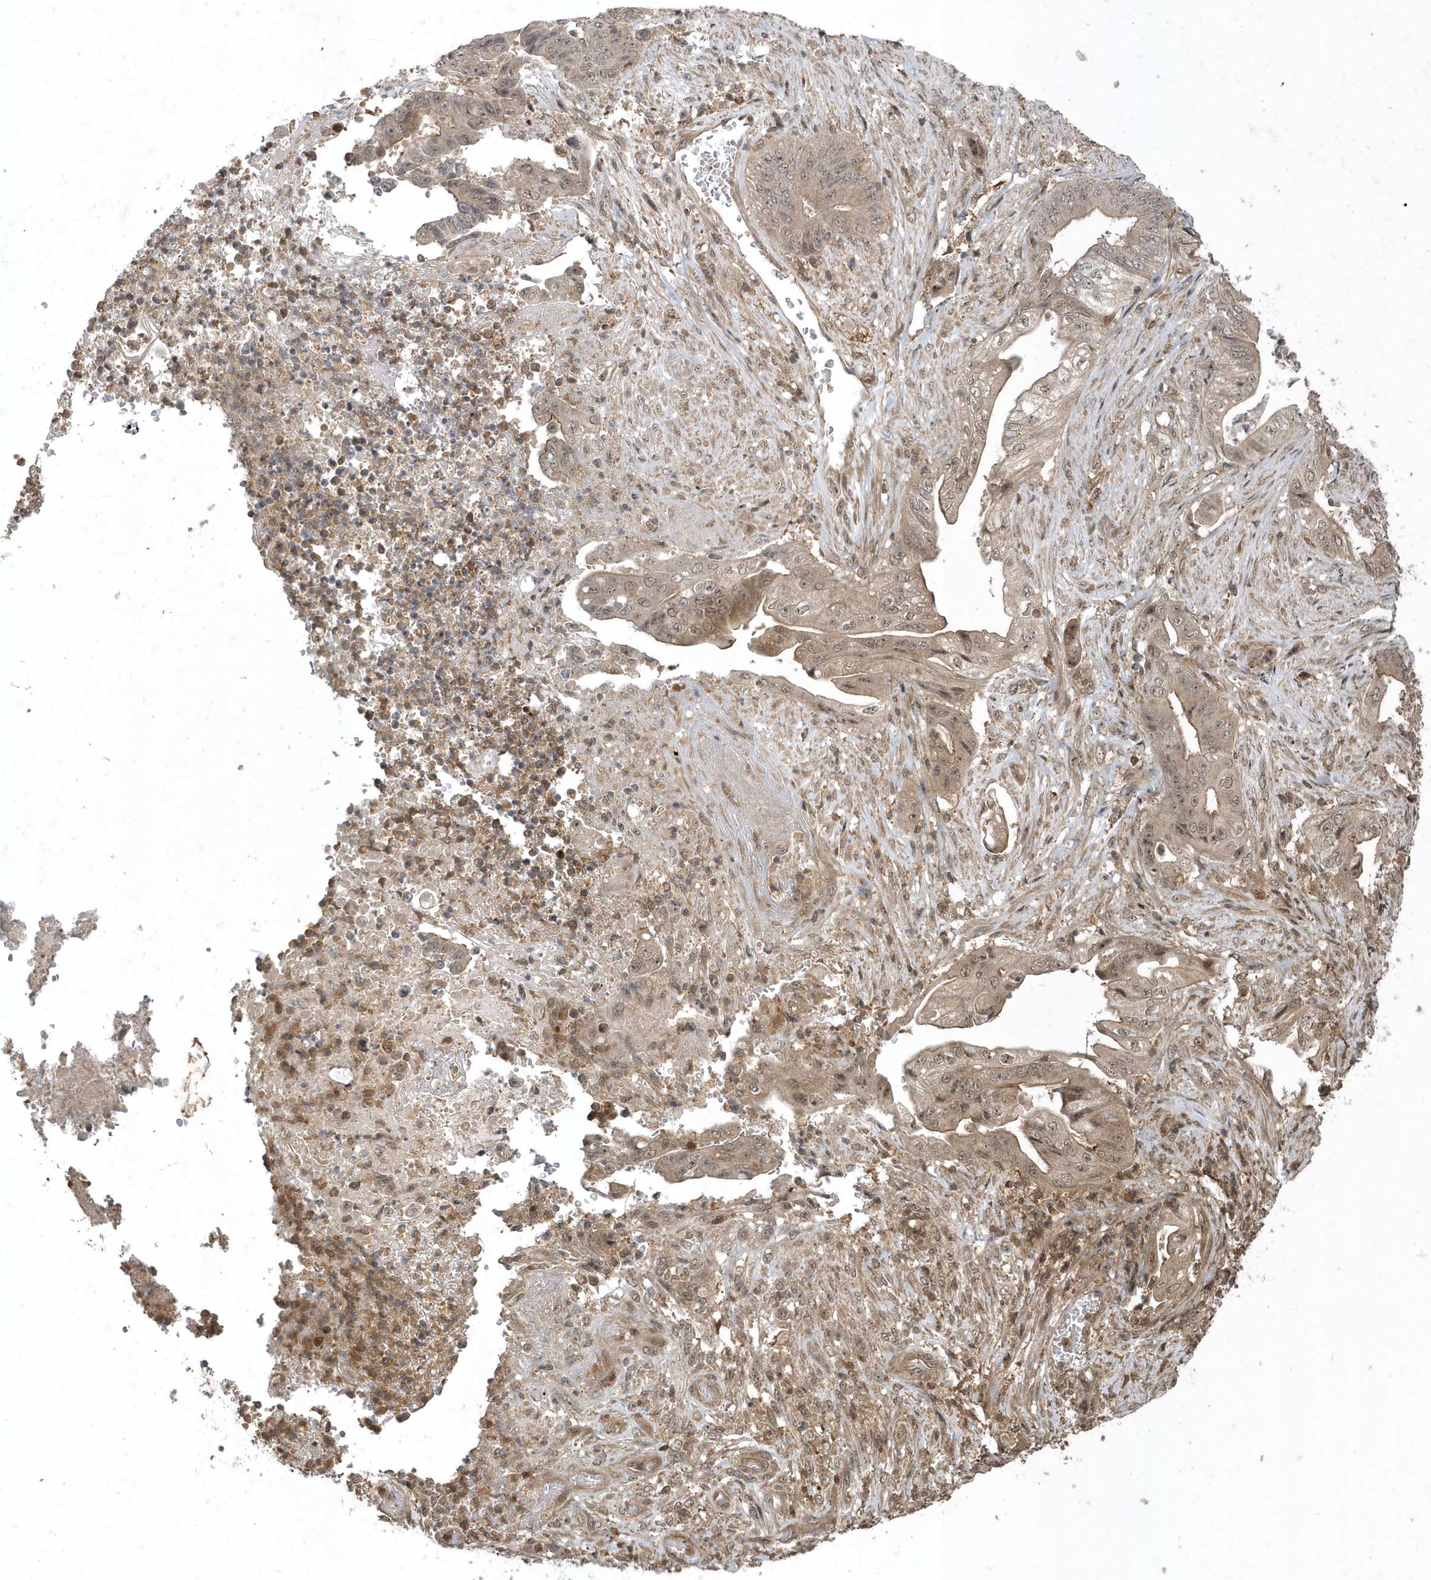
{"staining": {"intensity": "moderate", "quantity": ">75%", "location": "cytoplasmic/membranous,nuclear"}, "tissue": "stomach cancer", "cell_type": "Tumor cells", "image_type": "cancer", "snomed": [{"axis": "morphology", "description": "Adenocarcinoma, NOS"}, {"axis": "topography", "description": "Stomach"}], "caption": "A photomicrograph showing moderate cytoplasmic/membranous and nuclear positivity in about >75% of tumor cells in adenocarcinoma (stomach), as visualized by brown immunohistochemical staining.", "gene": "LACC1", "patient": {"sex": "female", "age": 73}}